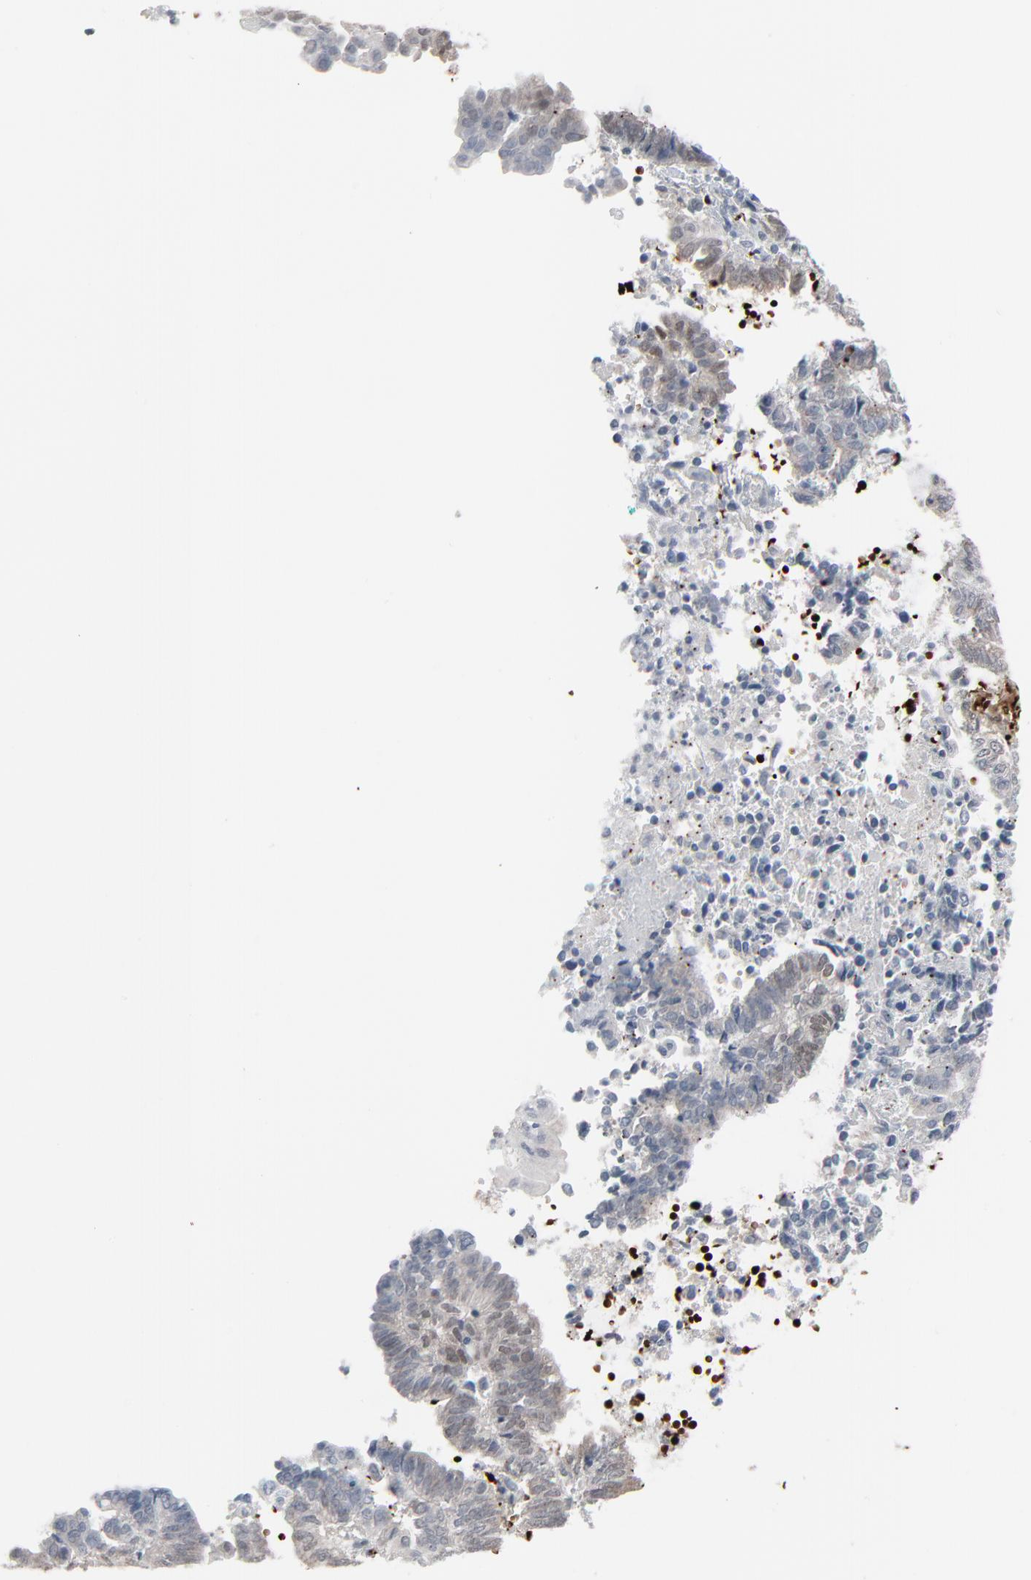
{"staining": {"intensity": "negative", "quantity": "none", "location": "none"}, "tissue": "endometrial cancer", "cell_type": "Tumor cells", "image_type": "cancer", "snomed": [{"axis": "morphology", "description": "Adenocarcinoma, NOS"}, {"axis": "topography", "description": "Uterus"}, {"axis": "topography", "description": "Endometrium"}], "caption": "Tumor cells are negative for protein expression in human endometrial cancer (adenocarcinoma).", "gene": "SAGE1", "patient": {"sex": "female", "age": 70}}